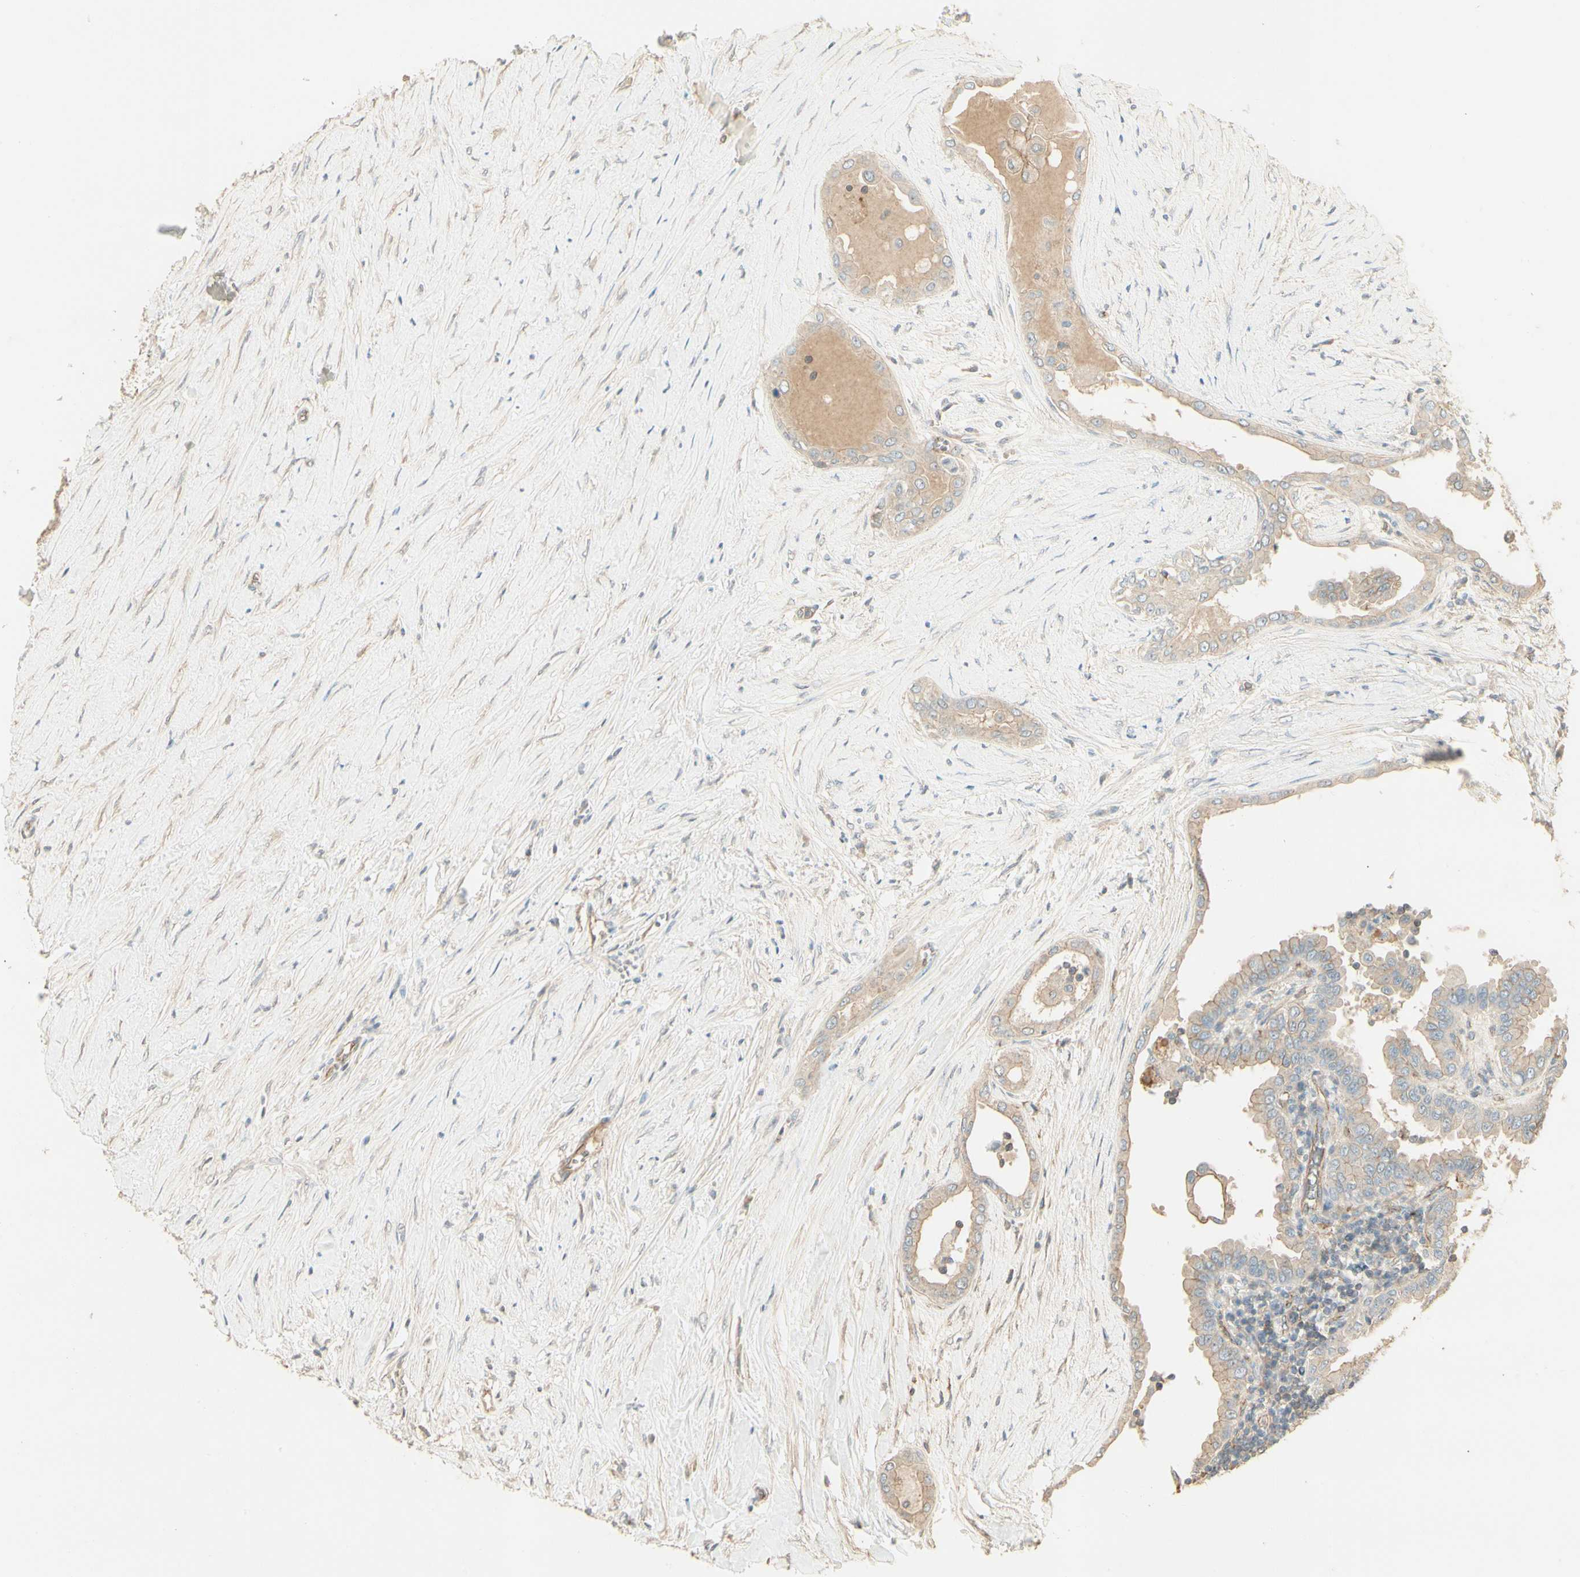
{"staining": {"intensity": "weak", "quantity": ">75%", "location": "cytoplasmic/membranous"}, "tissue": "thyroid cancer", "cell_type": "Tumor cells", "image_type": "cancer", "snomed": [{"axis": "morphology", "description": "Papillary adenocarcinoma, NOS"}, {"axis": "topography", "description": "Thyroid gland"}], "caption": "Brown immunohistochemical staining in thyroid cancer reveals weak cytoplasmic/membranous positivity in approximately >75% of tumor cells.", "gene": "RNF180", "patient": {"sex": "male", "age": 33}}